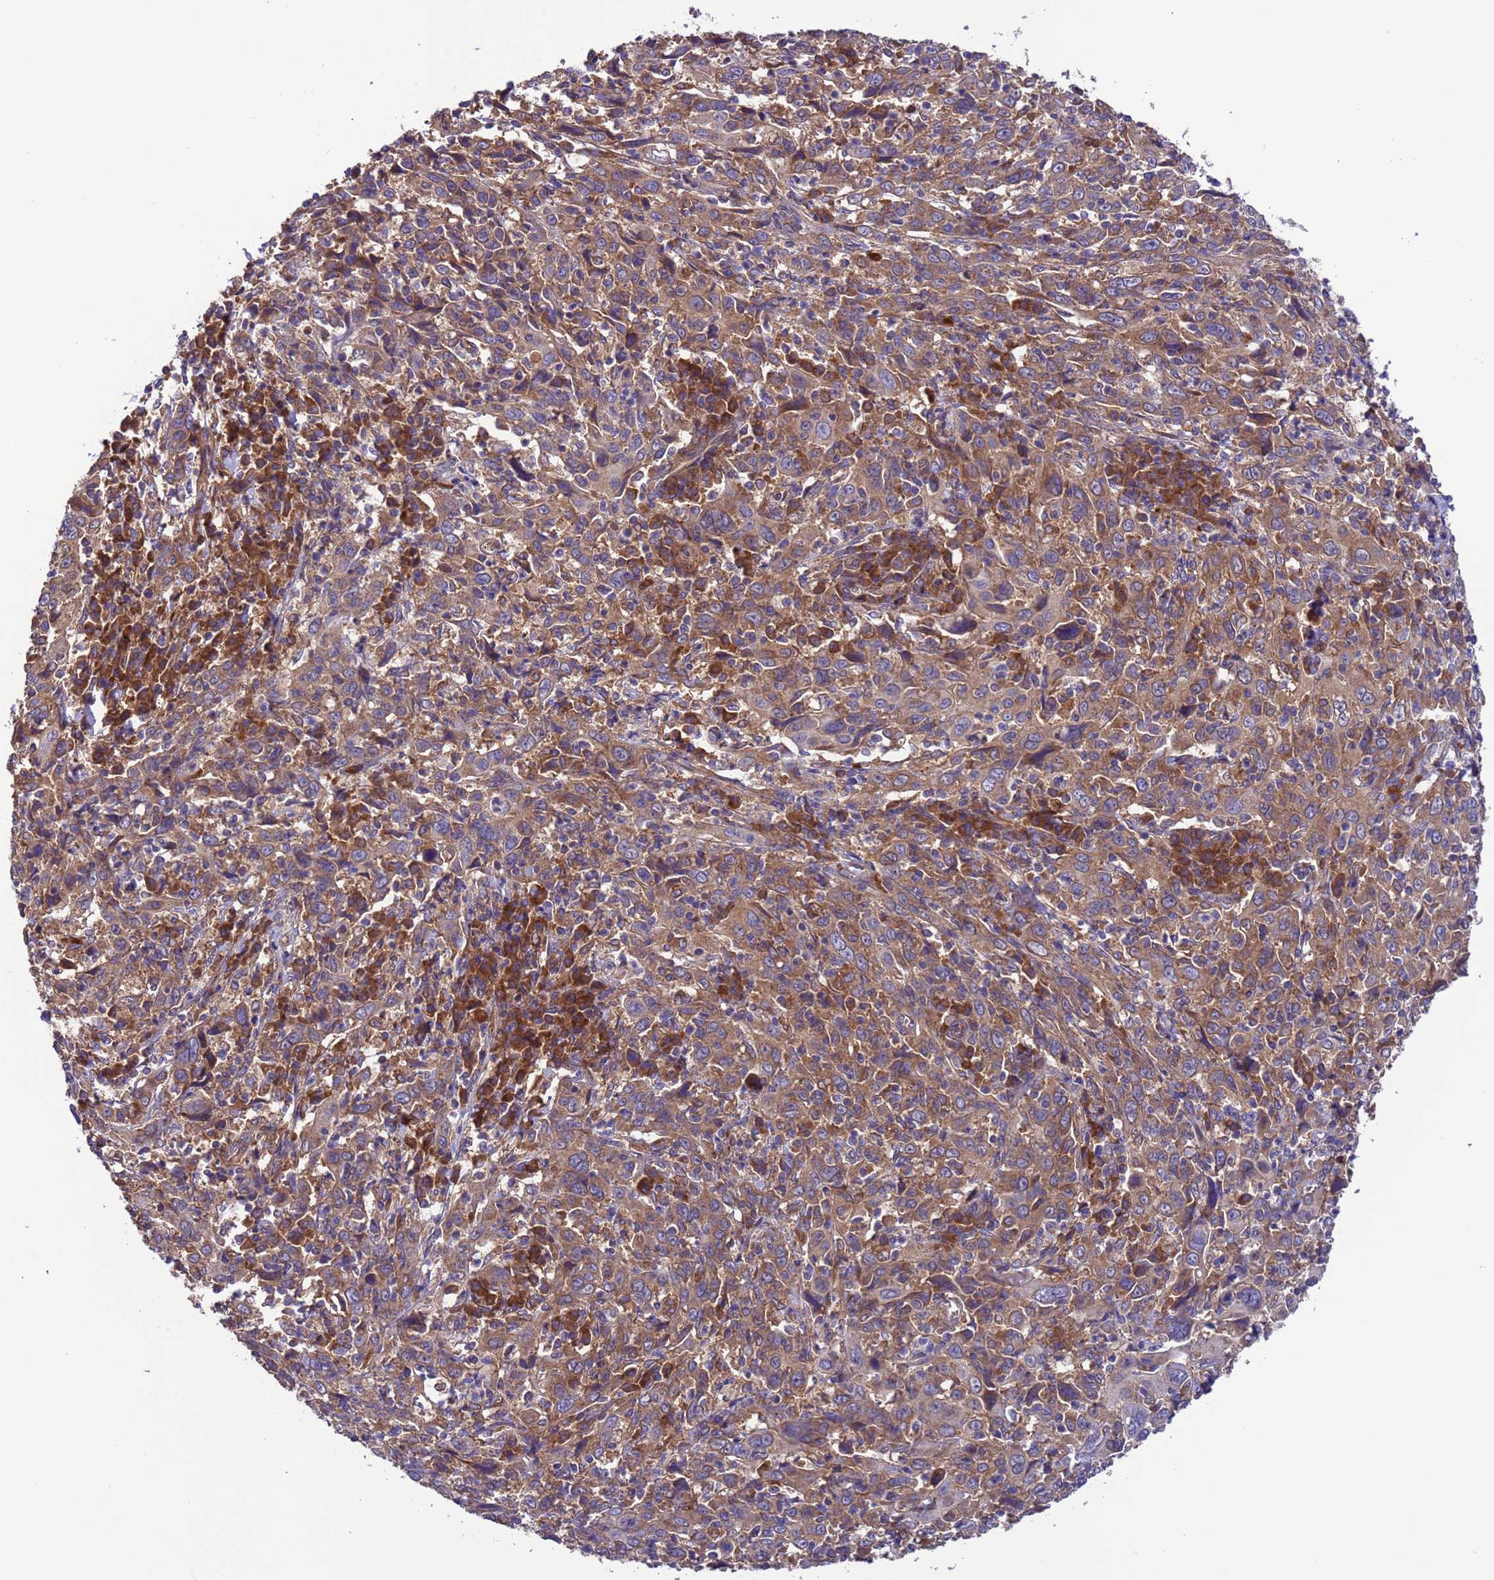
{"staining": {"intensity": "moderate", "quantity": ">75%", "location": "cytoplasmic/membranous"}, "tissue": "cervical cancer", "cell_type": "Tumor cells", "image_type": "cancer", "snomed": [{"axis": "morphology", "description": "Squamous cell carcinoma, NOS"}, {"axis": "topography", "description": "Cervix"}], "caption": "Approximately >75% of tumor cells in human cervical cancer (squamous cell carcinoma) exhibit moderate cytoplasmic/membranous protein expression as visualized by brown immunohistochemical staining.", "gene": "ARHGAP12", "patient": {"sex": "female", "age": 46}}